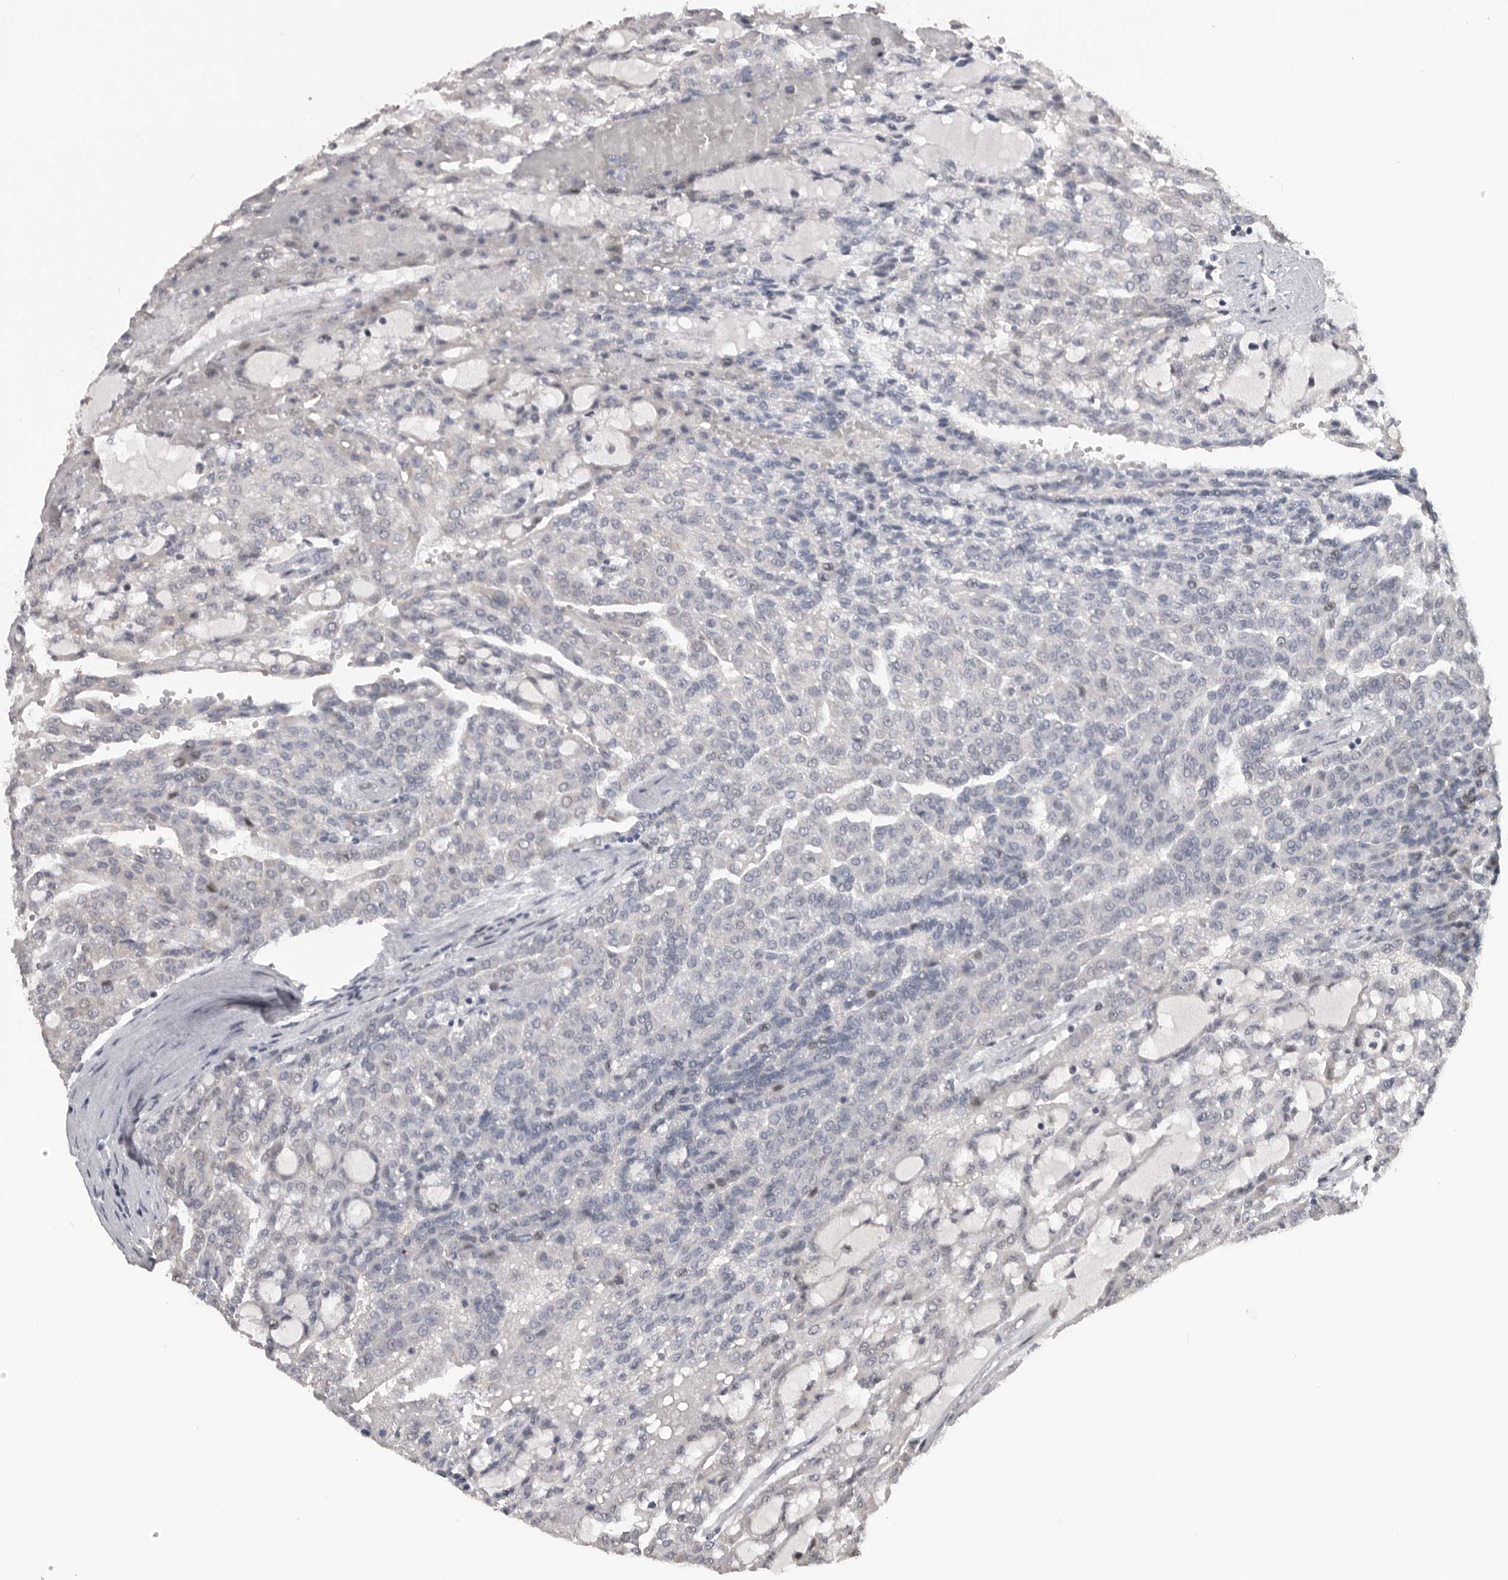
{"staining": {"intensity": "negative", "quantity": "none", "location": "none"}, "tissue": "renal cancer", "cell_type": "Tumor cells", "image_type": "cancer", "snomed": [{"axis": "morphology", "description": "Adenocarcinoma, NOS"}, {"axis": "topography", "description": "Kidney"}], "caption": "Immunohistochemistry histopathology image of renal cancer (adenocarcinoma) stained for a protein (brown), which exhibits no positivity in tumor cells.", "gene": "PCMTD1", "patient": {"sex": "male", "age": 63}}